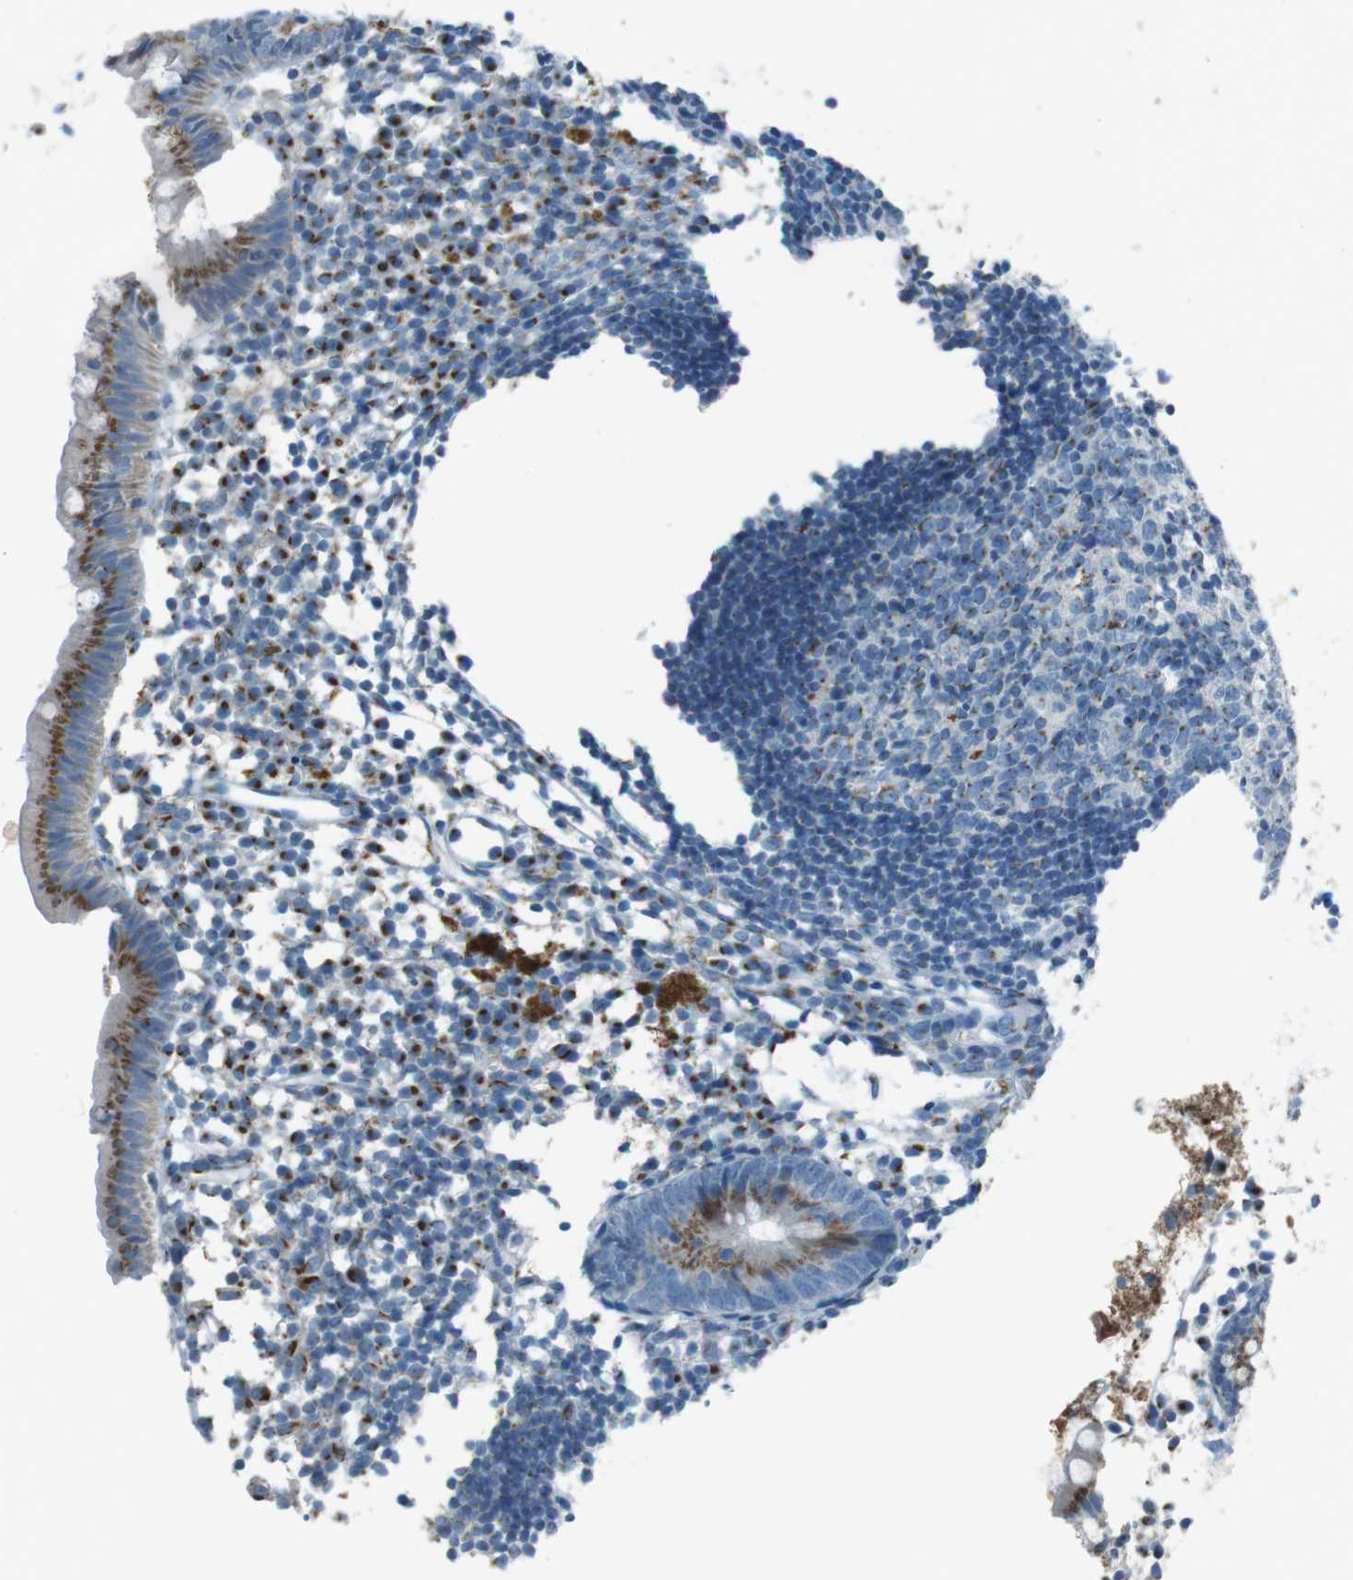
{"staining": {"intensity": "moderate", "quantity": ">75%", "location": "cytoplasmic/membranous"}, "tissue": "appendix", "cell_type": "Glandular cells", "image_type": "normal", "snomed": [{"axis": "morphology", "description": "Normal tissue, NOS"}, {"axis": "topography", "description": "Appendix"}], "caption": "An immunohistochemistry (IHC) image of unremarkable tissue is shown. Protein staining in brown shows moderate cytoplasmic/membranous positivity in appendix within glandular cells.", "gene": "TXNDC15", "patient": {"sex": "female", "age": 20}}